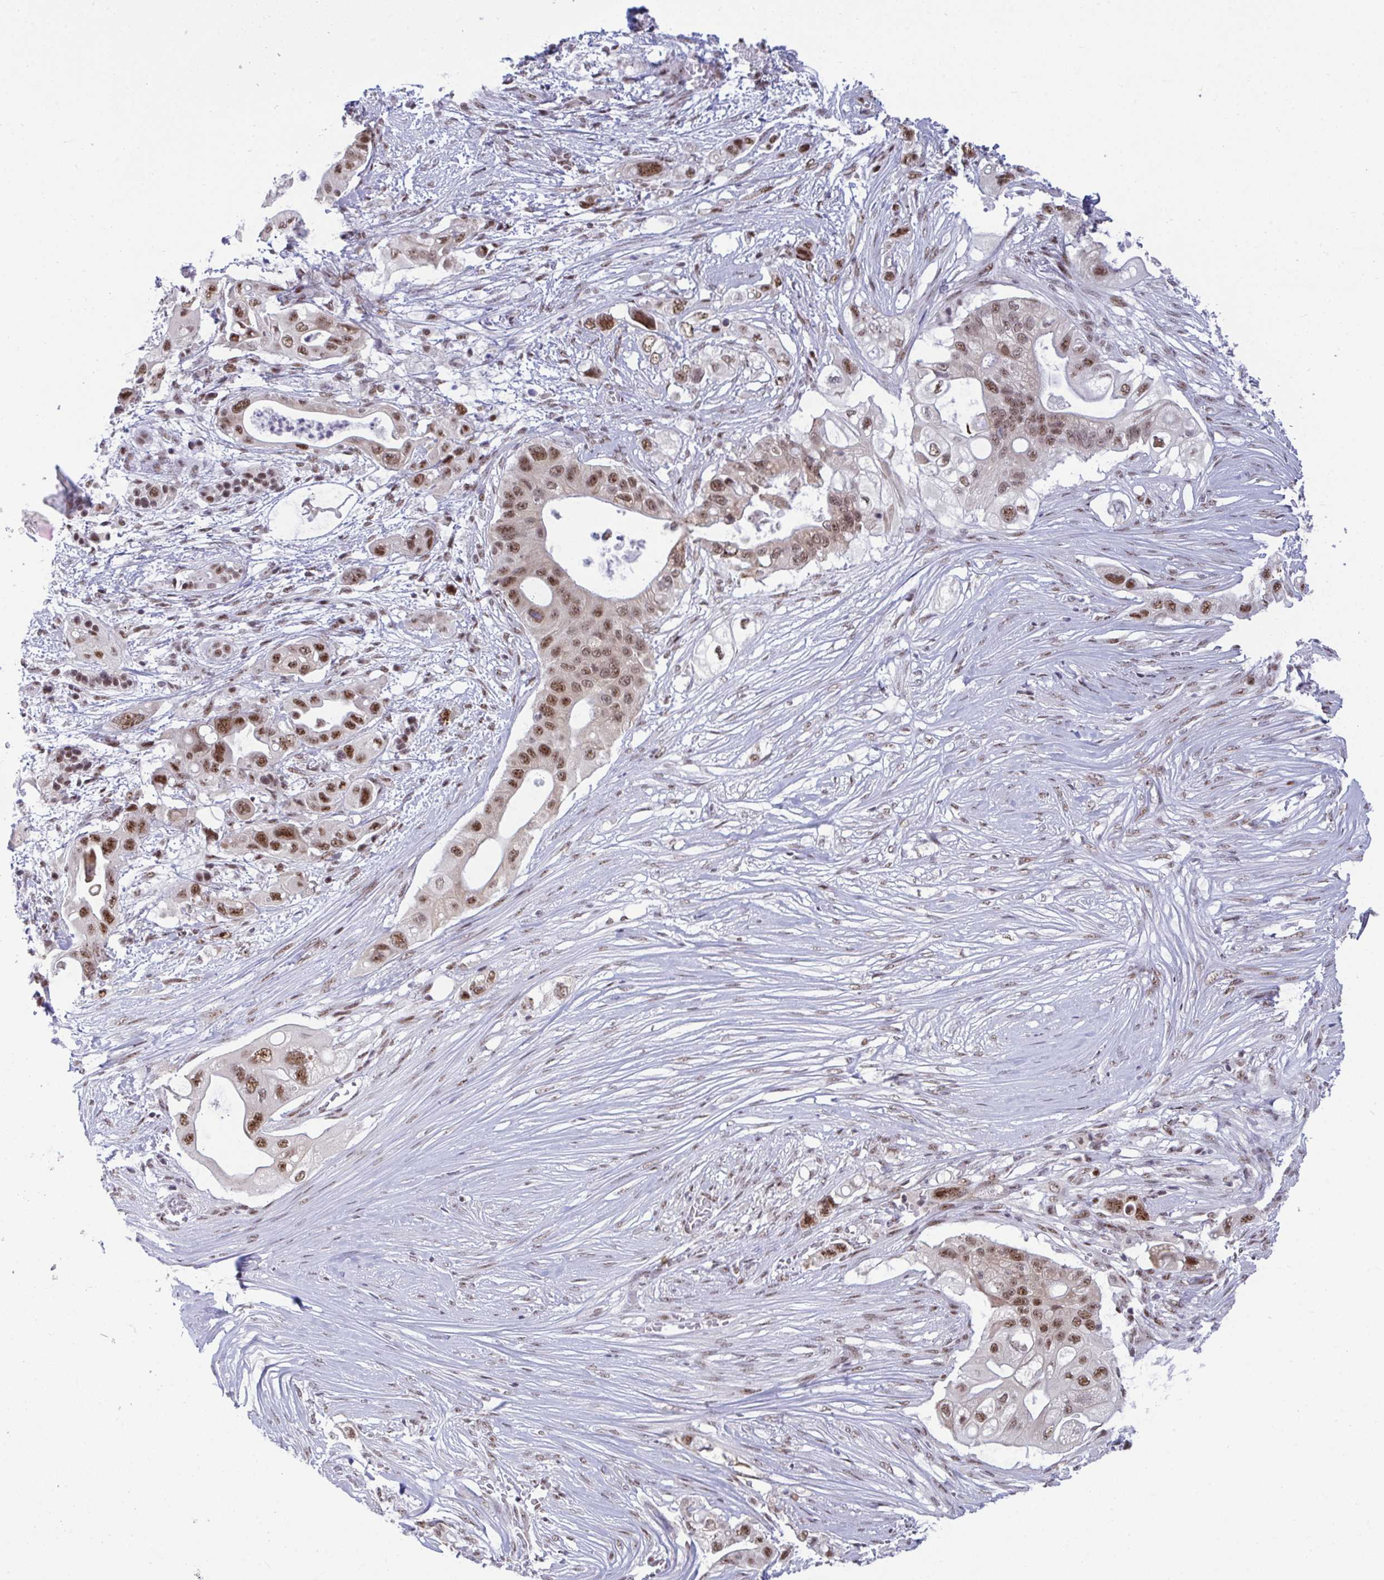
{"staining": {"intensity": "moderate", "quantity": ">75%", "location": "nuclear"}, "tissue": "pancreatic cancer", "cell_type": "Tumor cells", "image_type": "cancer", "snomed": [{"axis": "morphology", "description": "Adenocarcinoma, NOS"}, {"axis": "topography", "description": "Pancreas"}], "caption": "This image exhibits IHC staining of pancreatic adenocarcinoma, with medium moderate nuclear staining in approximately >75% of tumor cells.", "gene": "WBP11", "patient": {"sex": "female", "age": 72}}